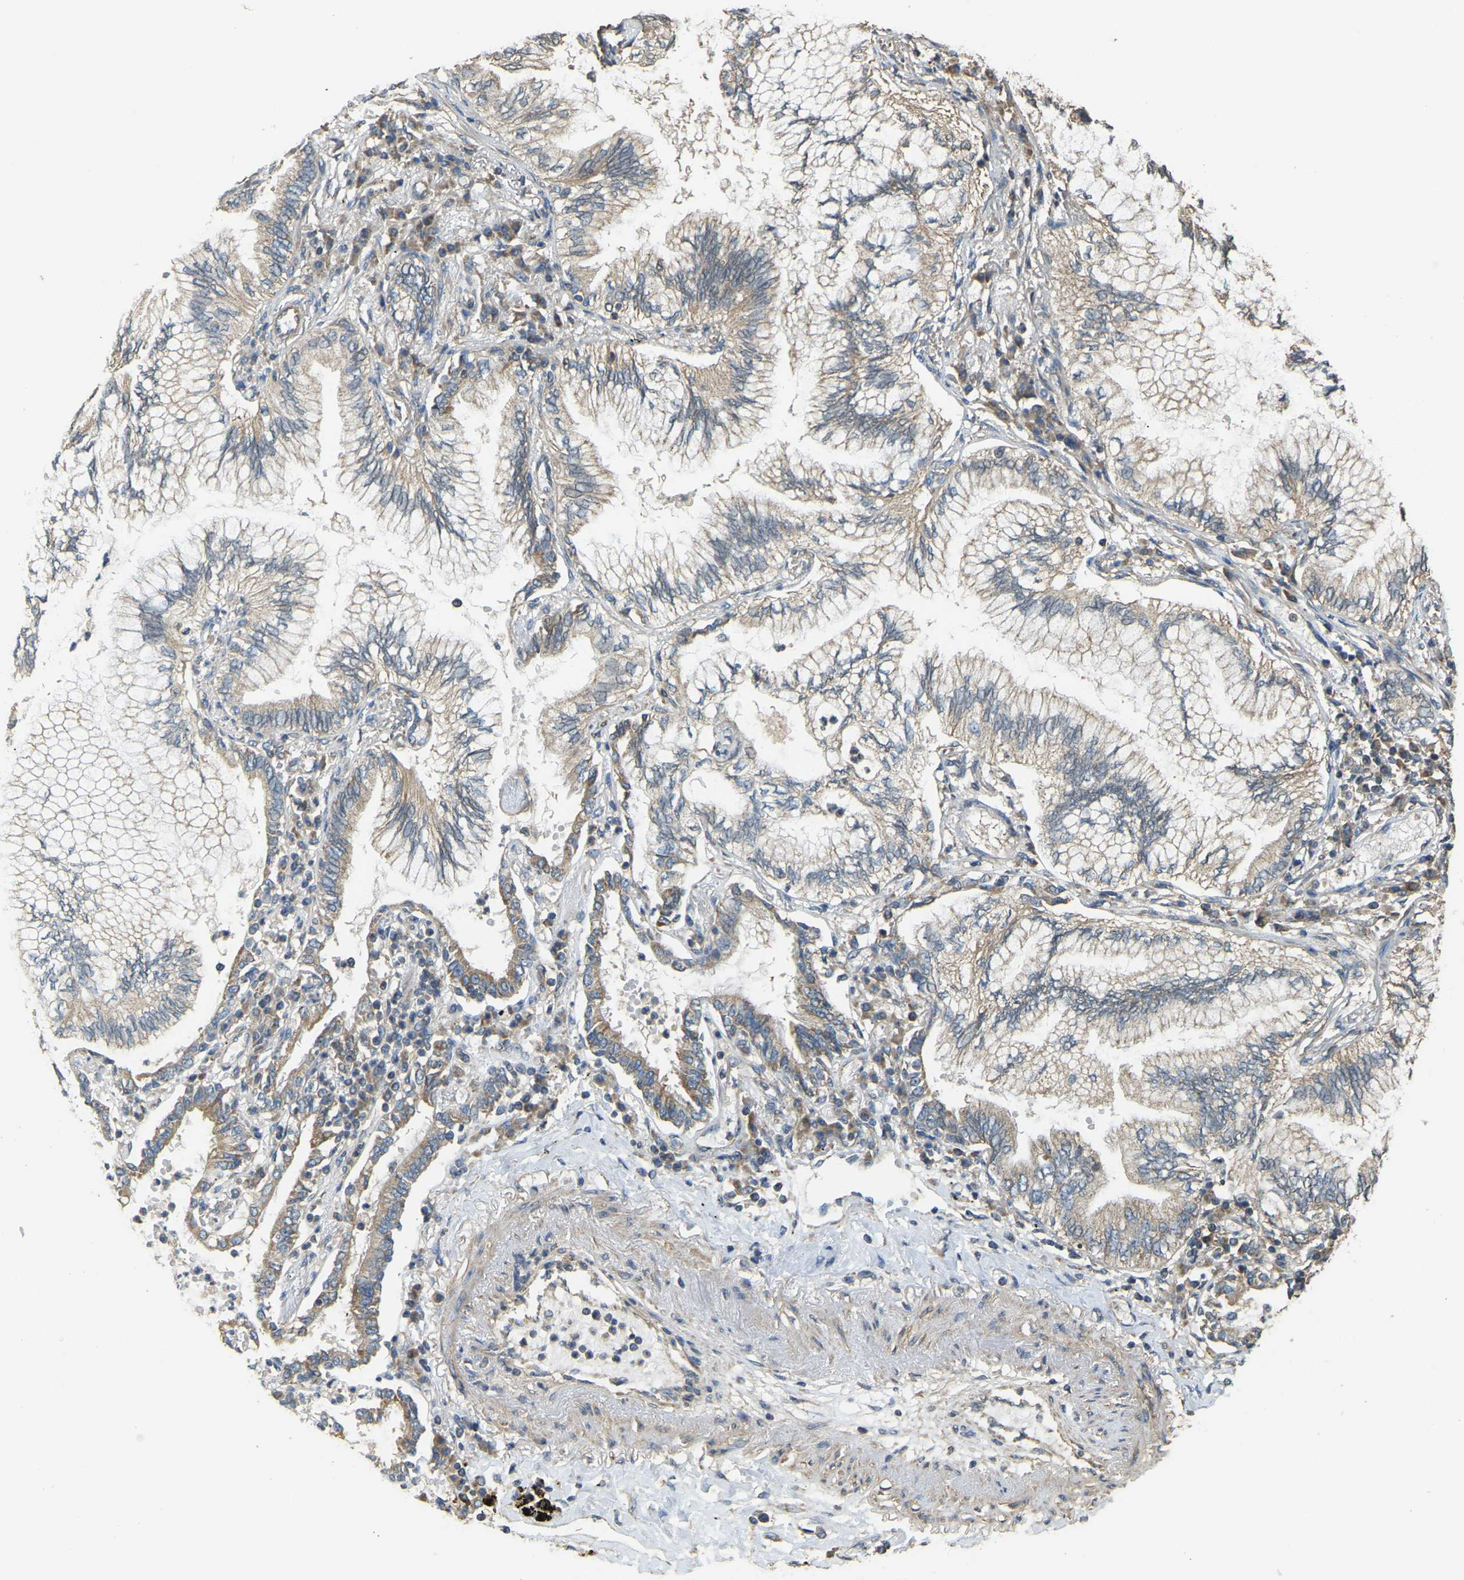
{"staining": {"intensity": "weak", "quantity": ">75%", "location": "cytoplasmic/membranous"}, "tissue": "lung cancer", "cell_type": "Tumor cells", "image_type": "cancer", "snomed": [{"axis": "morphology", "description": "Normal tissue, NOS"}, {"axis": "morphology", "description": "Adenocarcinoma, NOS"}, {"axis": "topography", "description": "Bronchus"}, {"axis": "topography", "description": "Lung"}], "caption": "Weak cytoplasmic/membranous staining for a protein is present in approximately >75% of tumor cells of lung adenocarcinoma using immunohistochemistry (IHC).", "gene": "GNG2", "patient": {"sex": "female", "age": 70}}